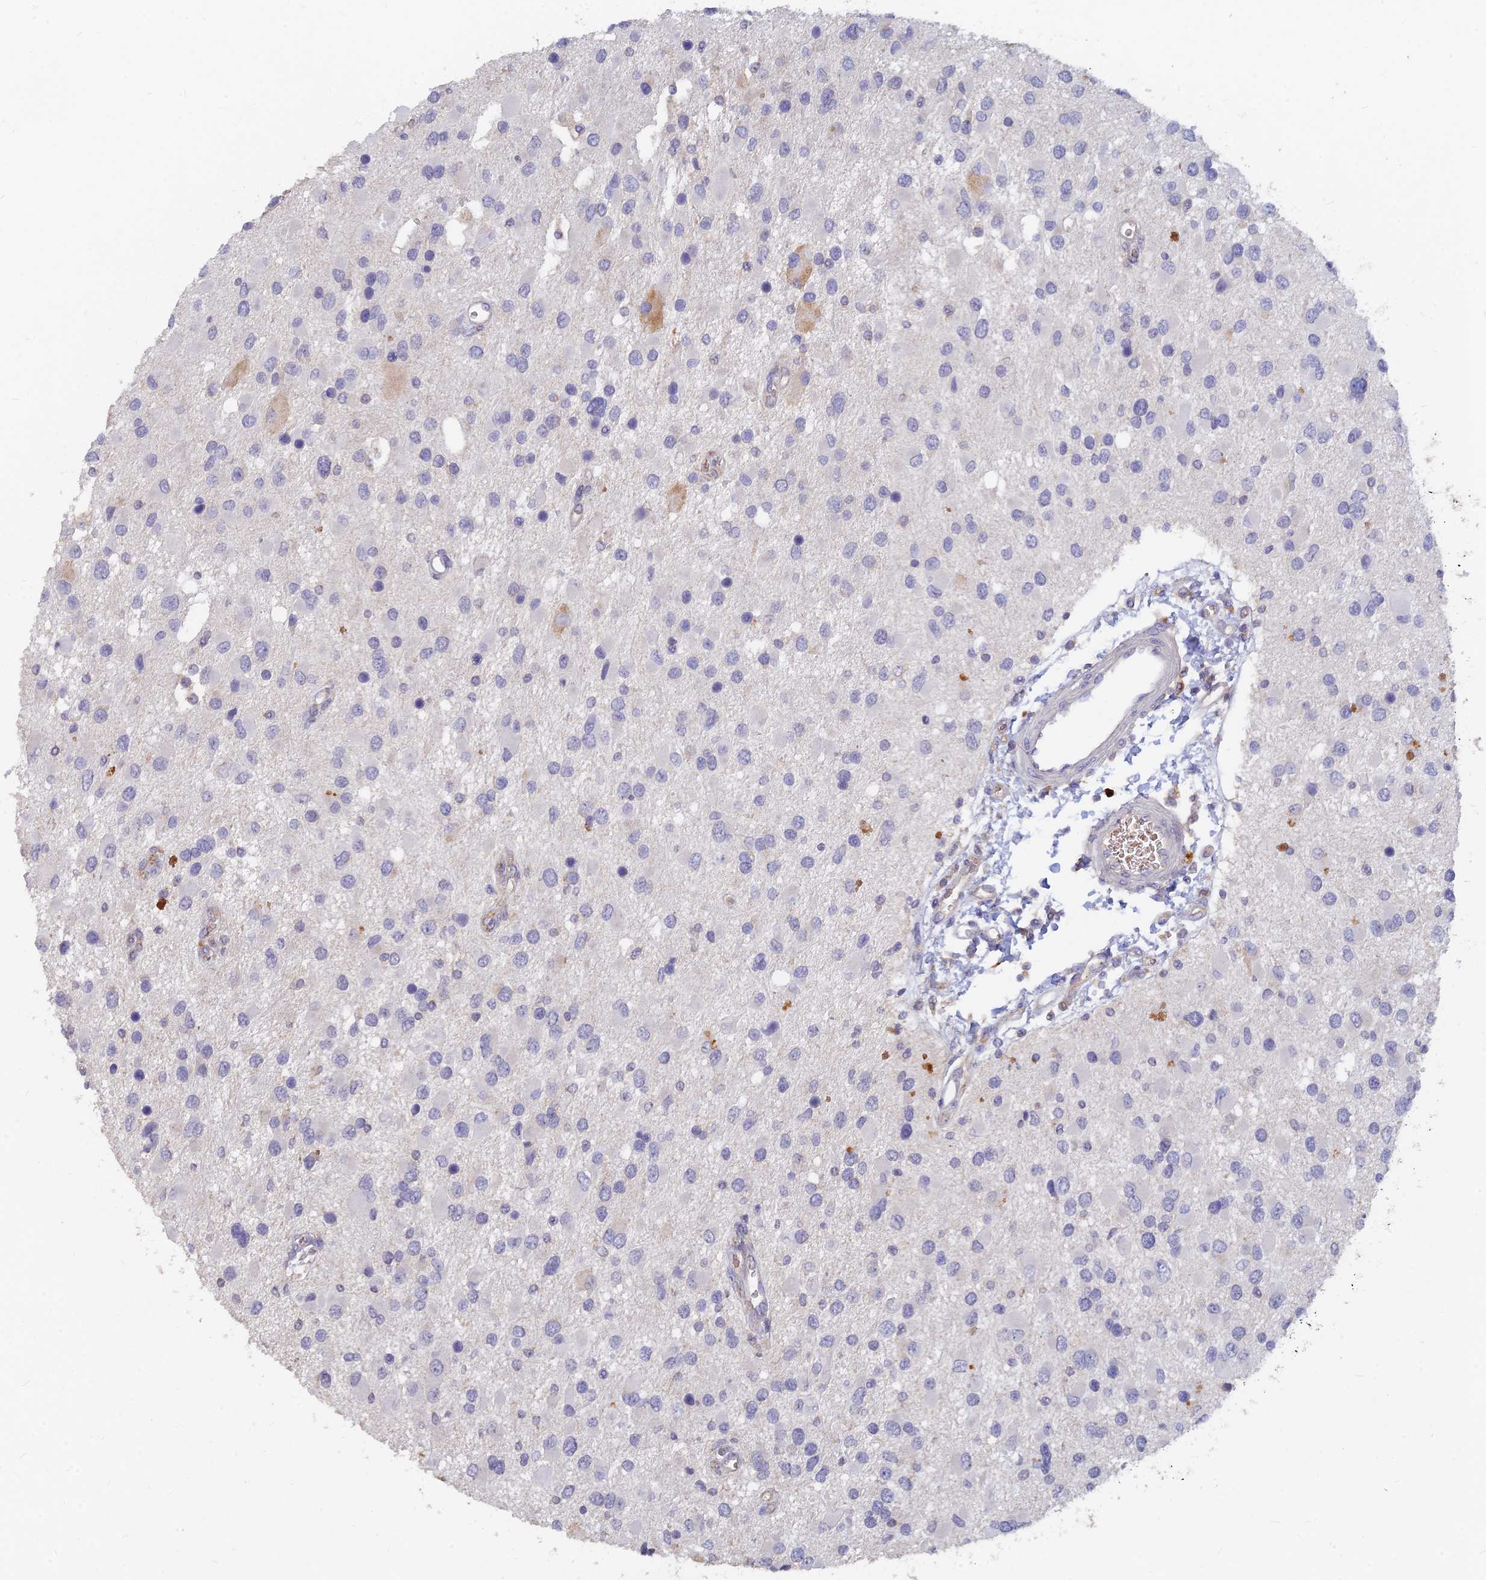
{"staining": {"intensity": "negative", "quantity": "none", "location": "none"}, "tissue": "glioma", "cell_type": "Tumor cells", "image_type": "cancer", "snomed": [{"axis": "morphology", "description": "Glioma, malignant, High grade"}, {"axis": "topography", "description": "Brain"}], "caption": "This photomicrograph is of malignant glioma (high-grade) stained with immunohistochemistry (IHC) to label a protein in brown with the nuclei are counter-stained blue. There is no positivity in tumor cells.", "gene": "ARRDC1", "patient": {"sex": "male", "age": 53}}